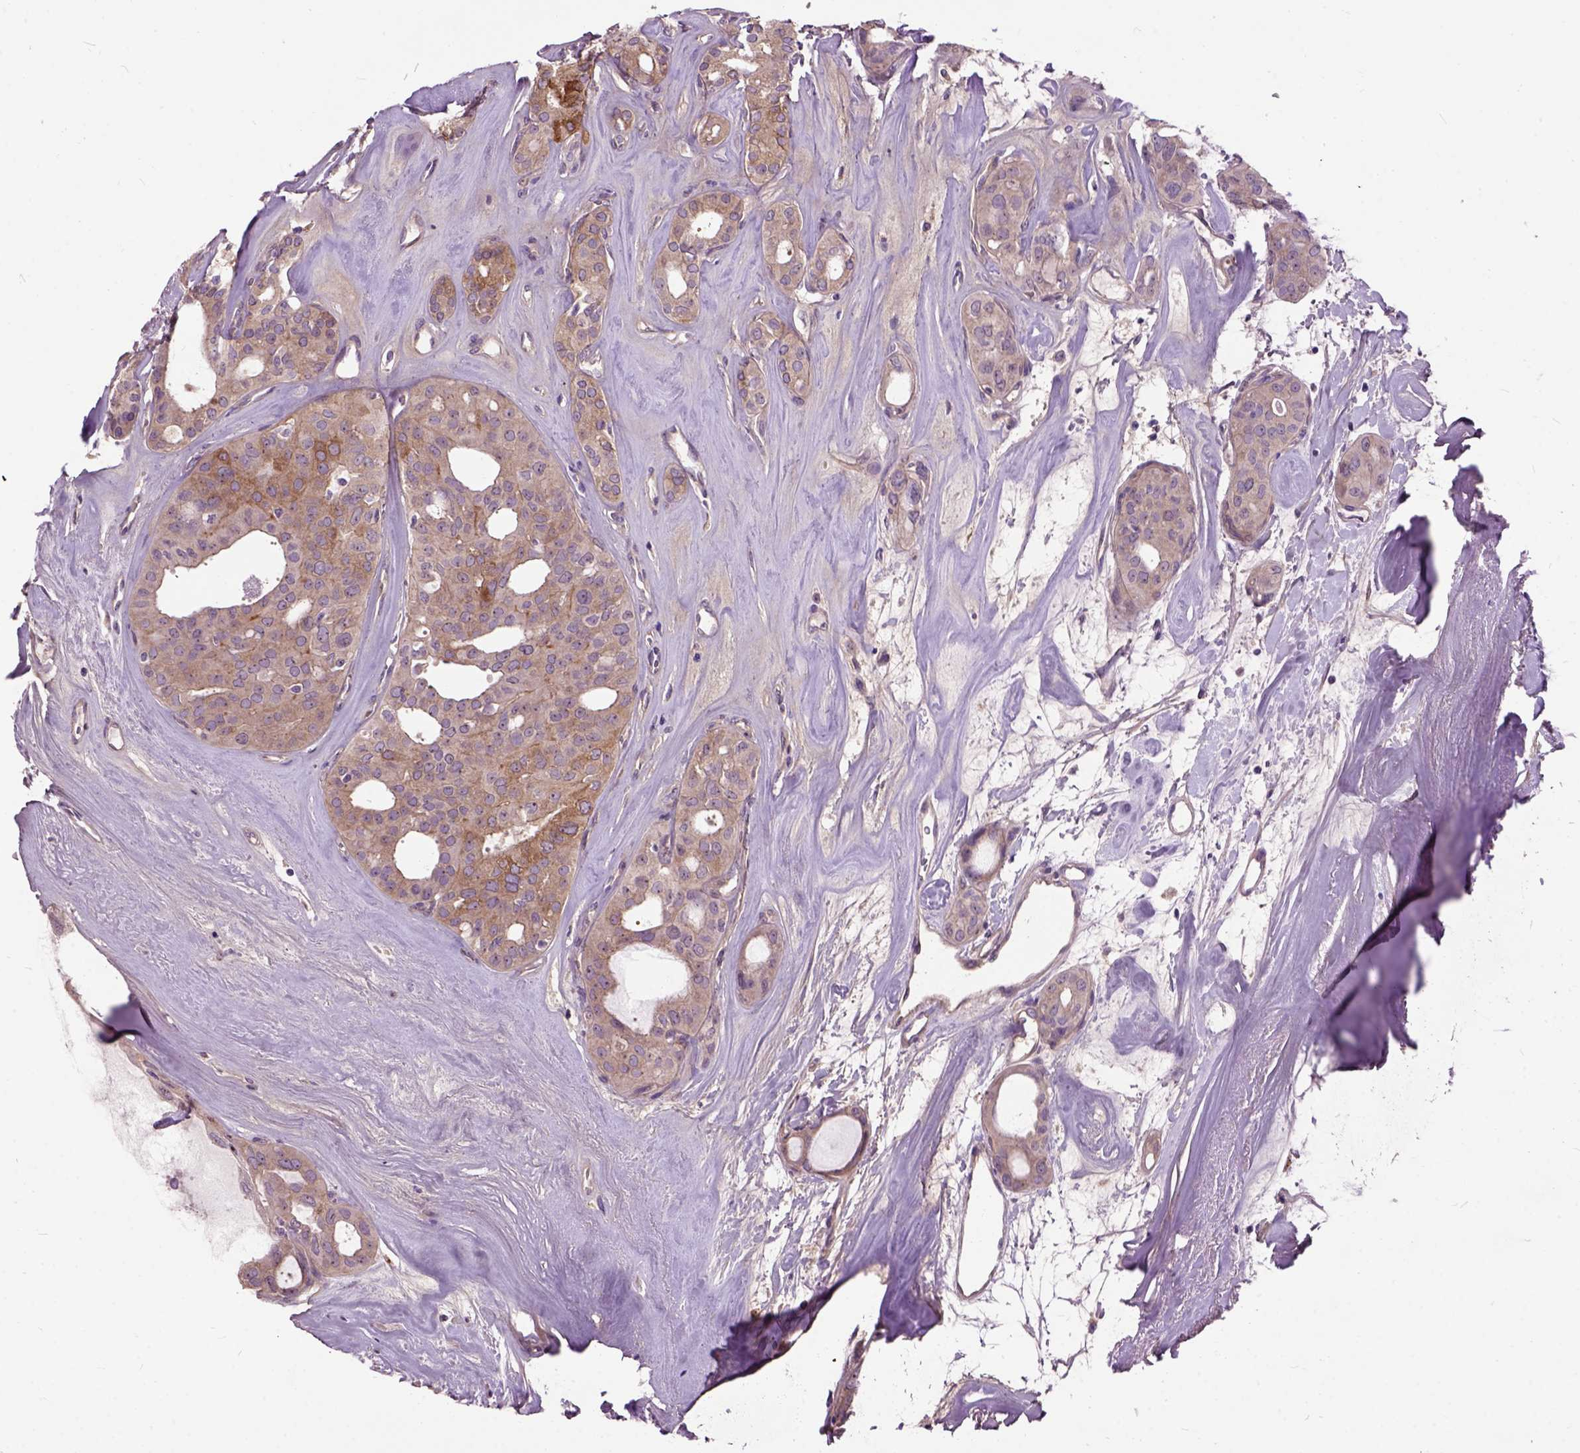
{"staining": {"intensity": "moderate", "quantity": ">75%", "location": "cytoplasmic/membranous"}, "tissue": "thyroid cancer", "cell_type": "Tumor cells", "image_type": "cancer", "snomed": [{"axis": "morphology", "description": "Follicular adenoma carcinoma, NOS"}, {"axis": "topography", "description": "Thyroid gland"}], "caption": "Human follicular adenoma carcinoma (thyroid) stained with a protein marker shows moderate staining in tumor cells.", "gene": "MAPT", "patient": {"sex": "male", "age": 75}}